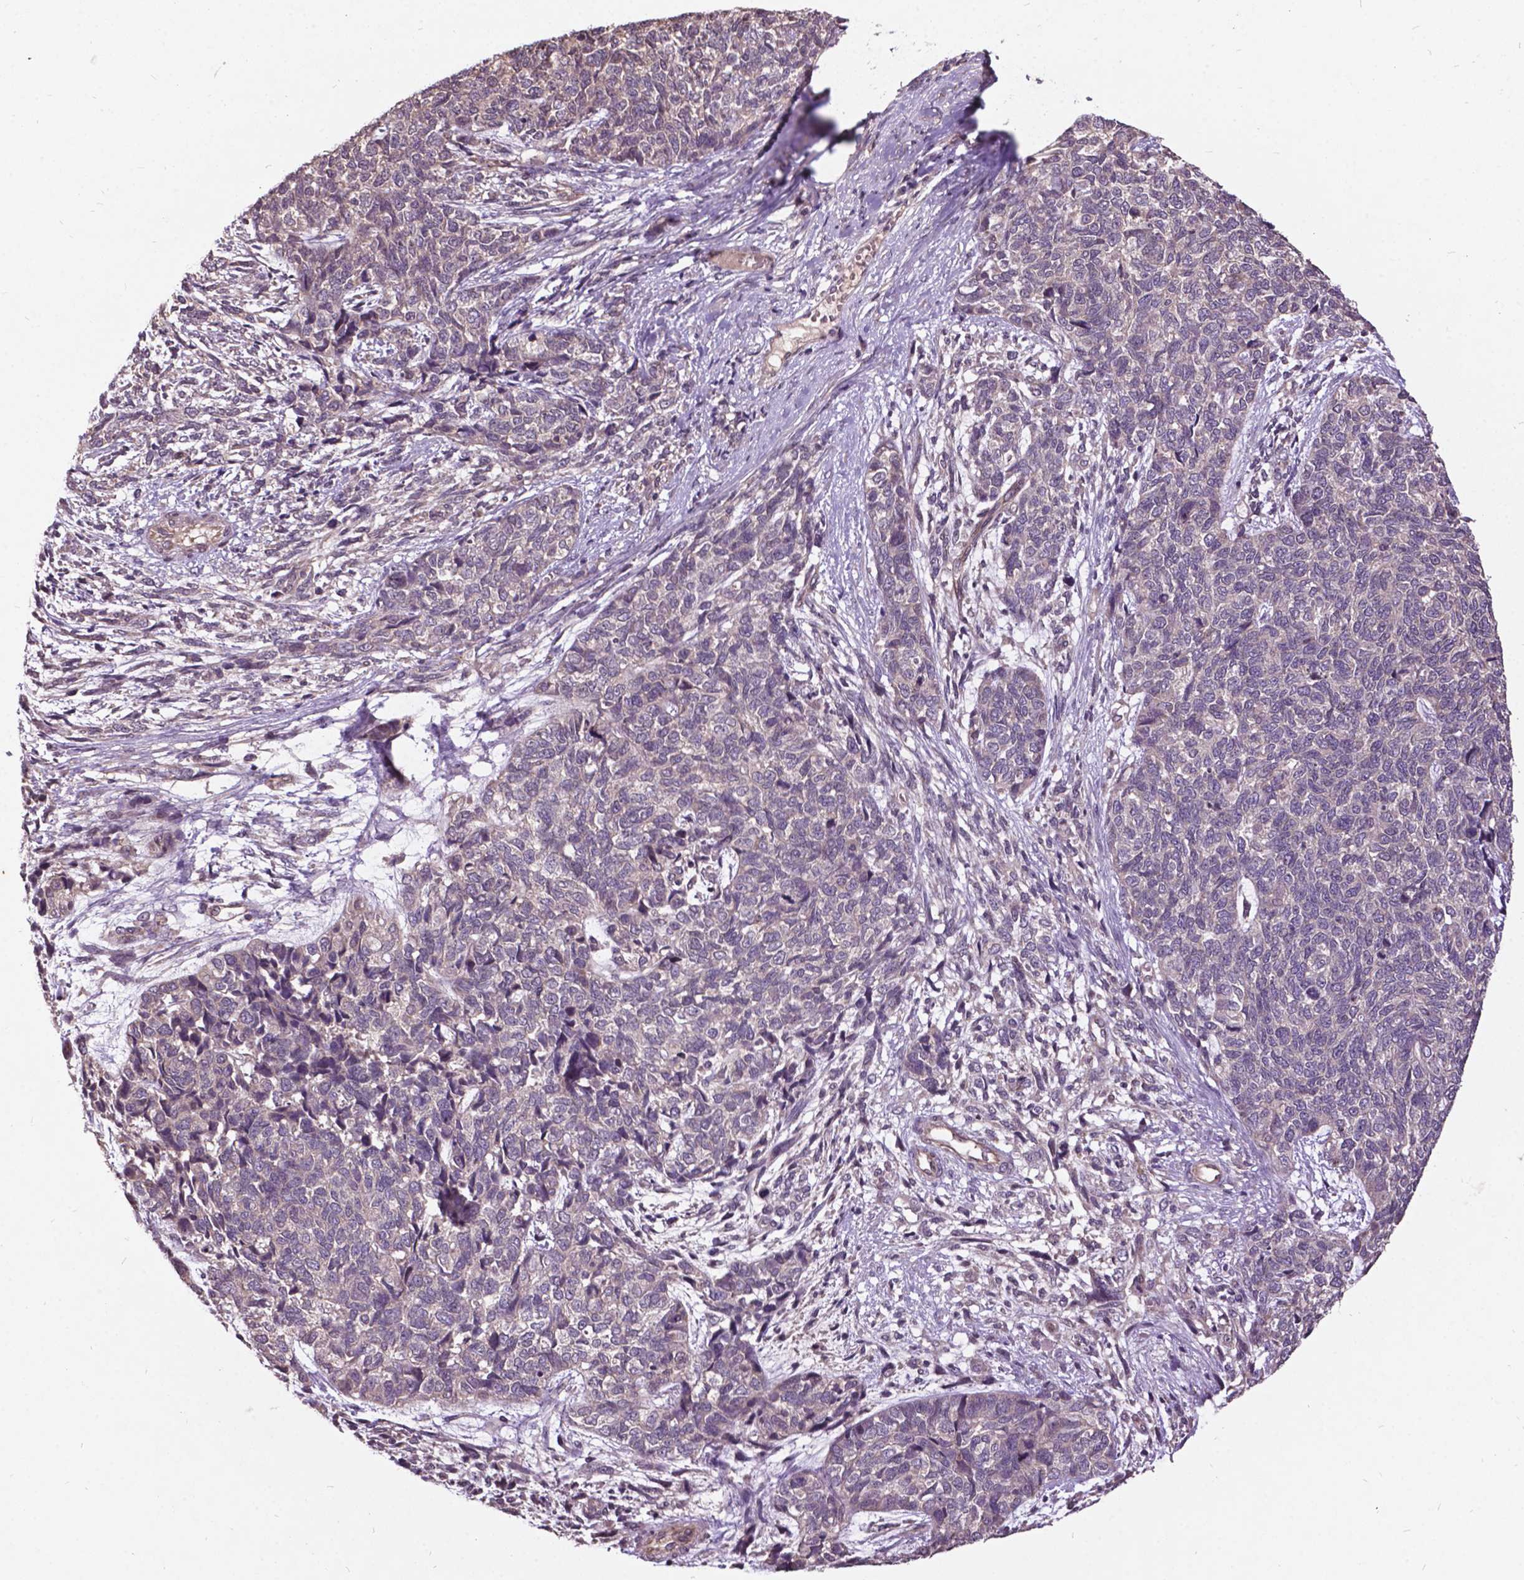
{"staining": {"intensity": "negative", "quantity": "none", "location": "none"}, "tissue": "cervical cancer", "cell_type": "Tumor cells", "image_type": "cancer", "snomed": [{"axis": "morphology", "description": "Squamous cell carcinoma, NOS"}, {"axis": "topography", "description": "Cervix"}], "caption": "Immunohistochemical staining of human cervical cancer (squamous cell carcinoma) shows no significant expression in tumor cells.", "gene": "AP1S3", "patient": {"sex": "female", "age": 63}}